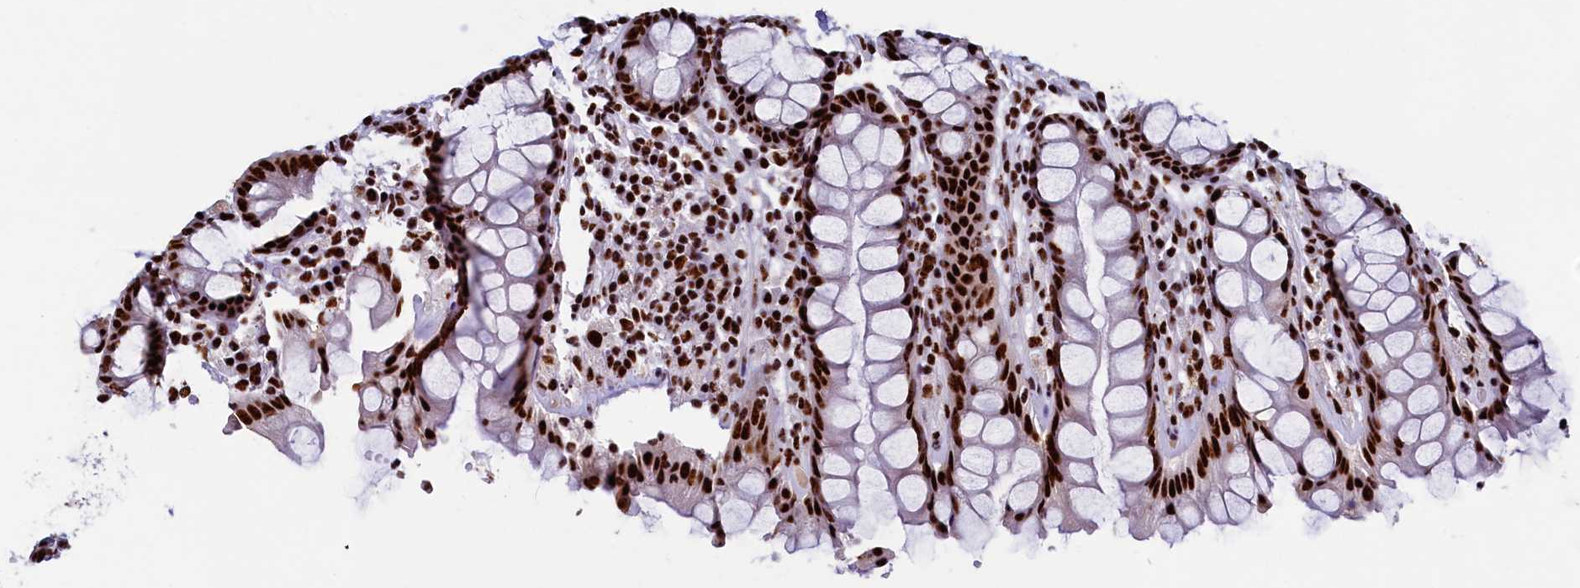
{"staining": {"intensity": "strong", "quantity": ">75%", "location": "nuclear"}, "tissue": "rectum", "cell_type": "Glandular cells", "image_type": "normal", "snomed": [{"axis": "morphology", "description": "Normal tissue, NOS"}, {"axis": "topography", "description": "Rectum"}], "caption": "An image of rectum stained for a protein displays strong nuclear brown staining in glandular cells. Using DAB (brown) and hematoxylin (blue) stains, captured at high magnification using brightfield microscopy.", "gene": "SRRM2", "patient": {"sex": "male", "age": 64}}